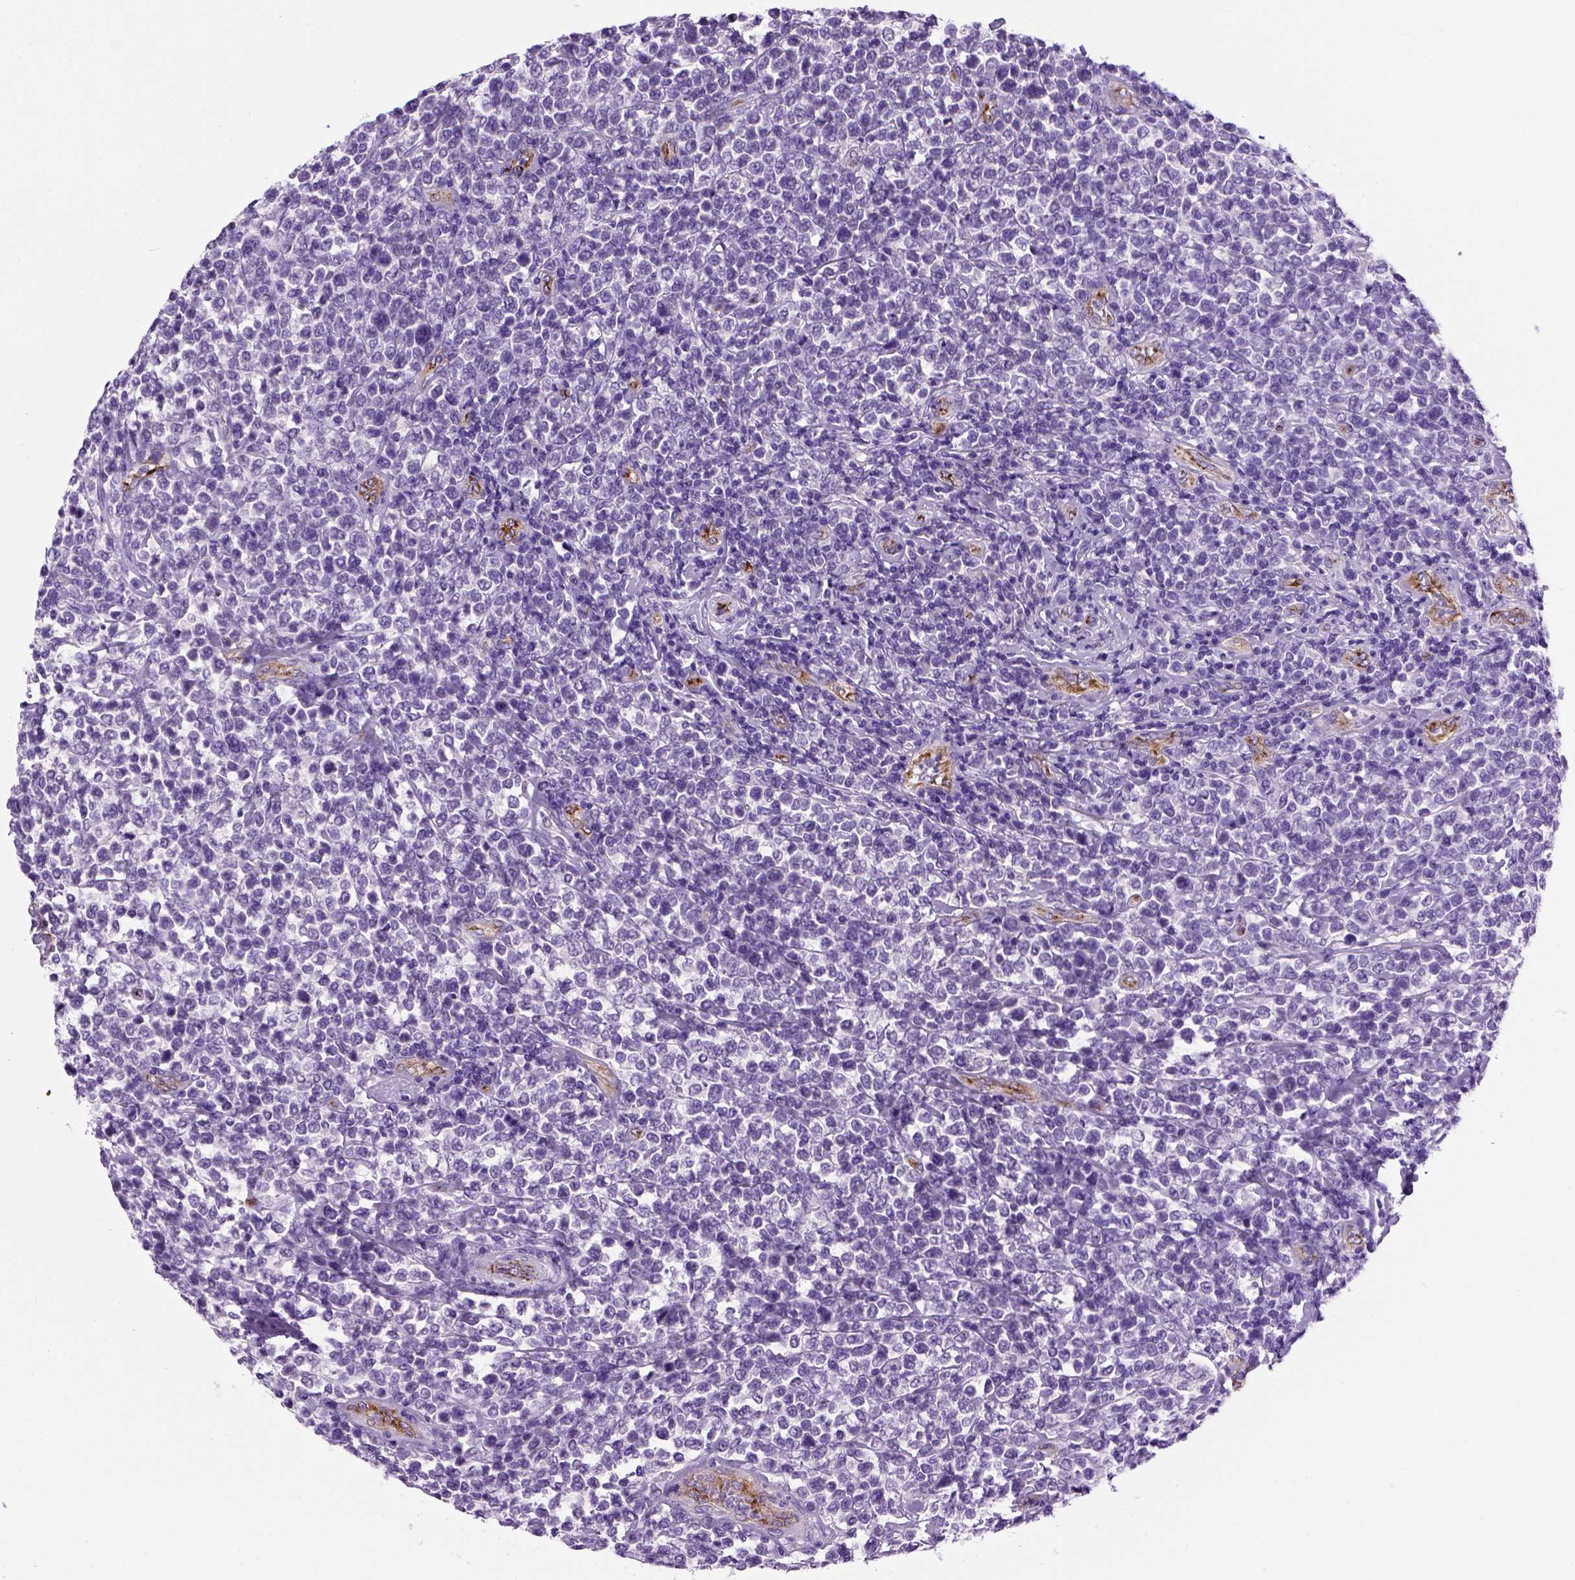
{"staining": {"intensity": "negative", "quantity": "none", "location": "none"}, "tissue": "lymphoma", "cell_type": "Tumor cells", "image_type": "cancer", "snomed": [{"axis": "morphology", "description": "Malignant lymphoma, non-Hodgkin's type, High grade"}, {"axis": "topography", "description": "Soft tissue"}], "caption": "There is no significant staining in tumor cells of lymphoma.", "gene": "VWF", "patient": {"sex": "female", "age": 56}}